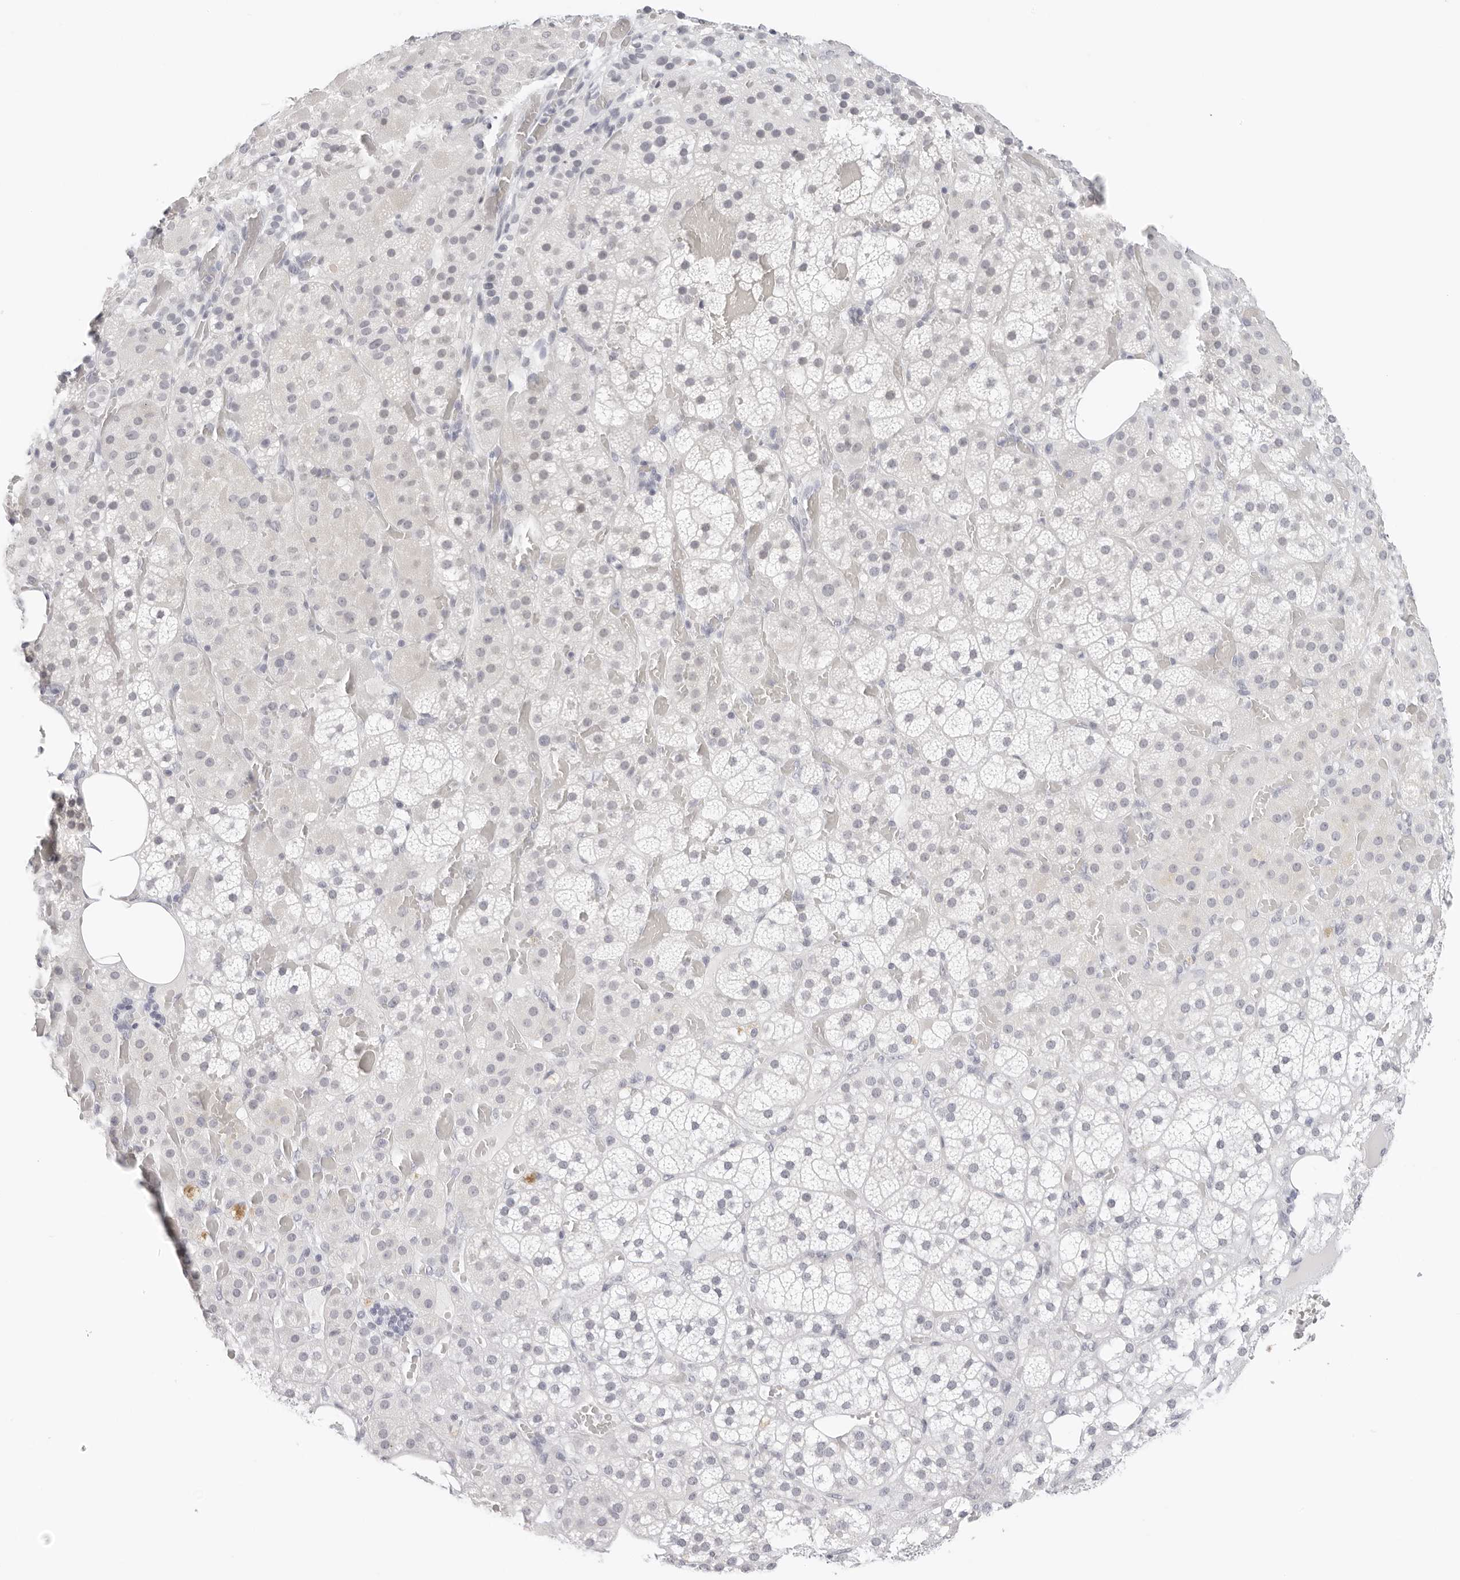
{"staining": {"intensity": "negative", "quantity": "none", "location": "none"}, "tissue": "adrenal gland", "cell_type": "Glandular cells", "image_type": "normal", "snomed": [{"axis": "morphology", "description": "Normal tissue, NOS"}, {"axis": "topography", "description": "Adrenal gland"}], "caption": "Human adrenal gland stained for a protein using immunohistochemistry (IHC) demonstrates no positivity in glandular cells.", "gene": "EDN2", "patient": {"sex": "female", "age": 59}}